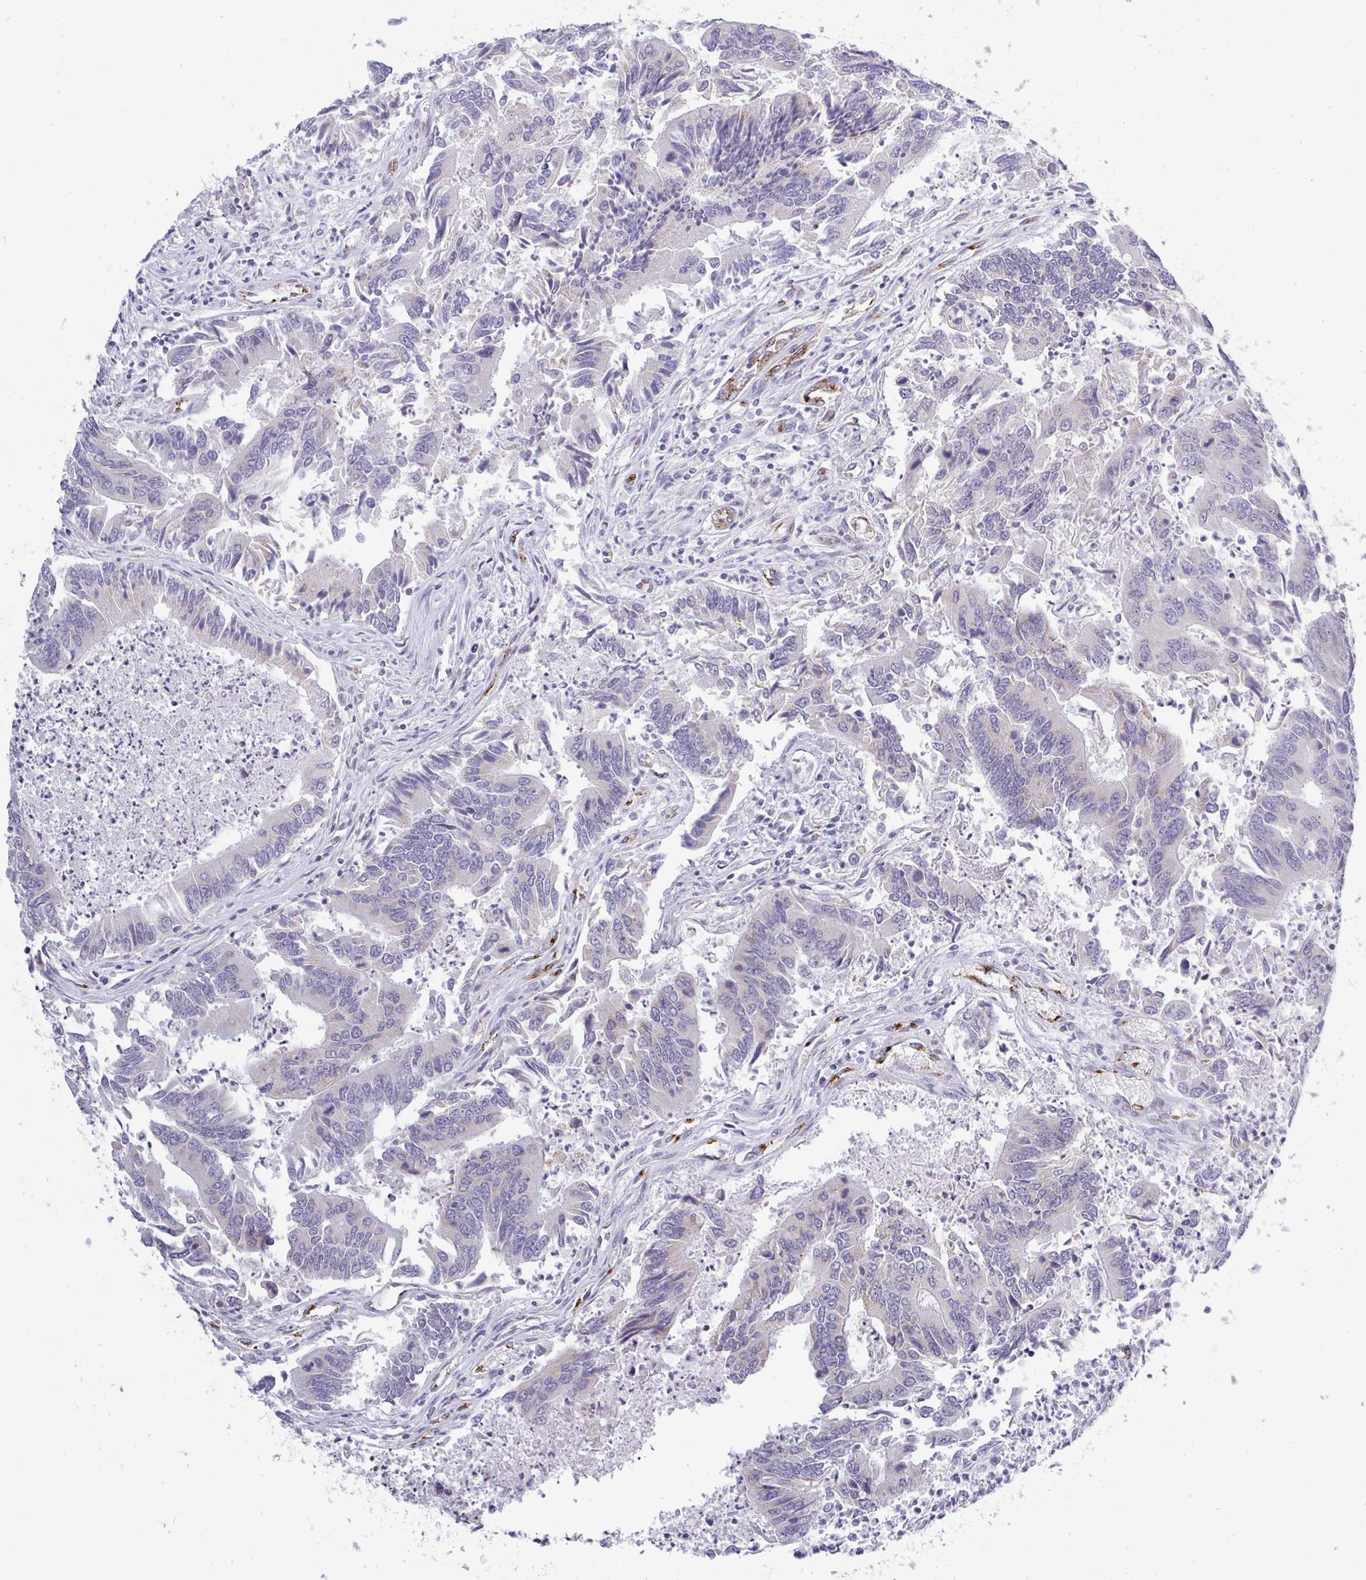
{"staining": {"intensity": "negative", "quantity": "none", "location": "none"}, "tissue": "colorectal cancer", "cell_type": "Tumor cells", "image_type": "cancer", "snomed": [{"axis": "morphology", "description": "Adenocarcinoma, NOS"}, {"axis": "topography", "description": "Colon"}], "caption": "Immunohistochemical staining of human colorectal cancer (adenocarcinoma) demonstrates no significant positivity in tumor cells. (IHC, brightfield microscopy, high magnification).", "gene": "PLCD4", "patient": {"sex": "female", "age": 67}}